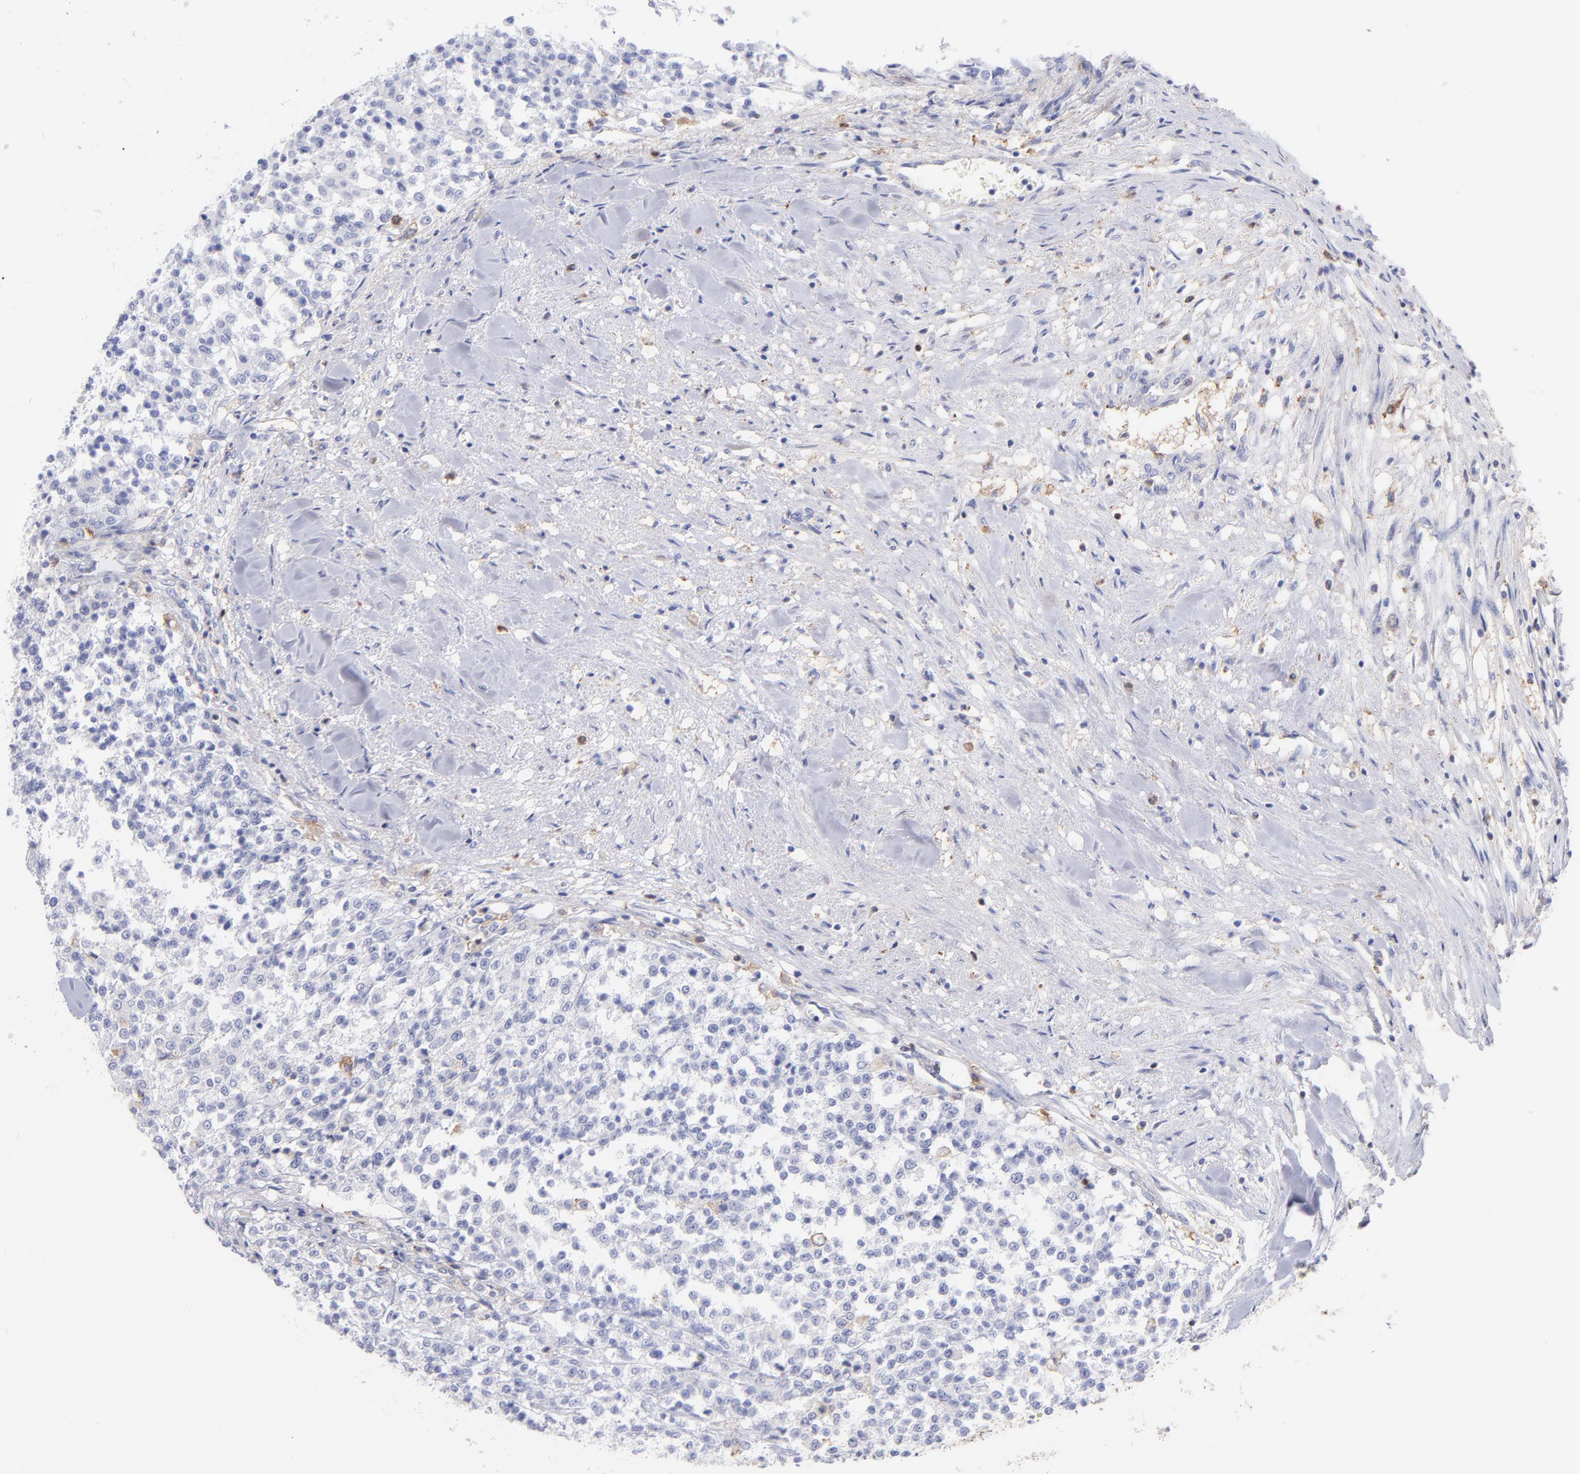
{"staining": {"intensity": "negative", "quantity": "none", "location": "none"}, "tissue": "testis cancer", "cell_type": "Tumor cells", "image_type": "cancer", "snomed": [{"axis": "morphology", "description": "Seminoma, NOS"}, {"axis": "topography", "description": "Testis"}], "caption": "Testis cancer stained for a protein using immunohistochemistry demonstrates no staining tumor cells.", "gene": "PRKCA", "patient": {"sex": "male", "age": 59}}